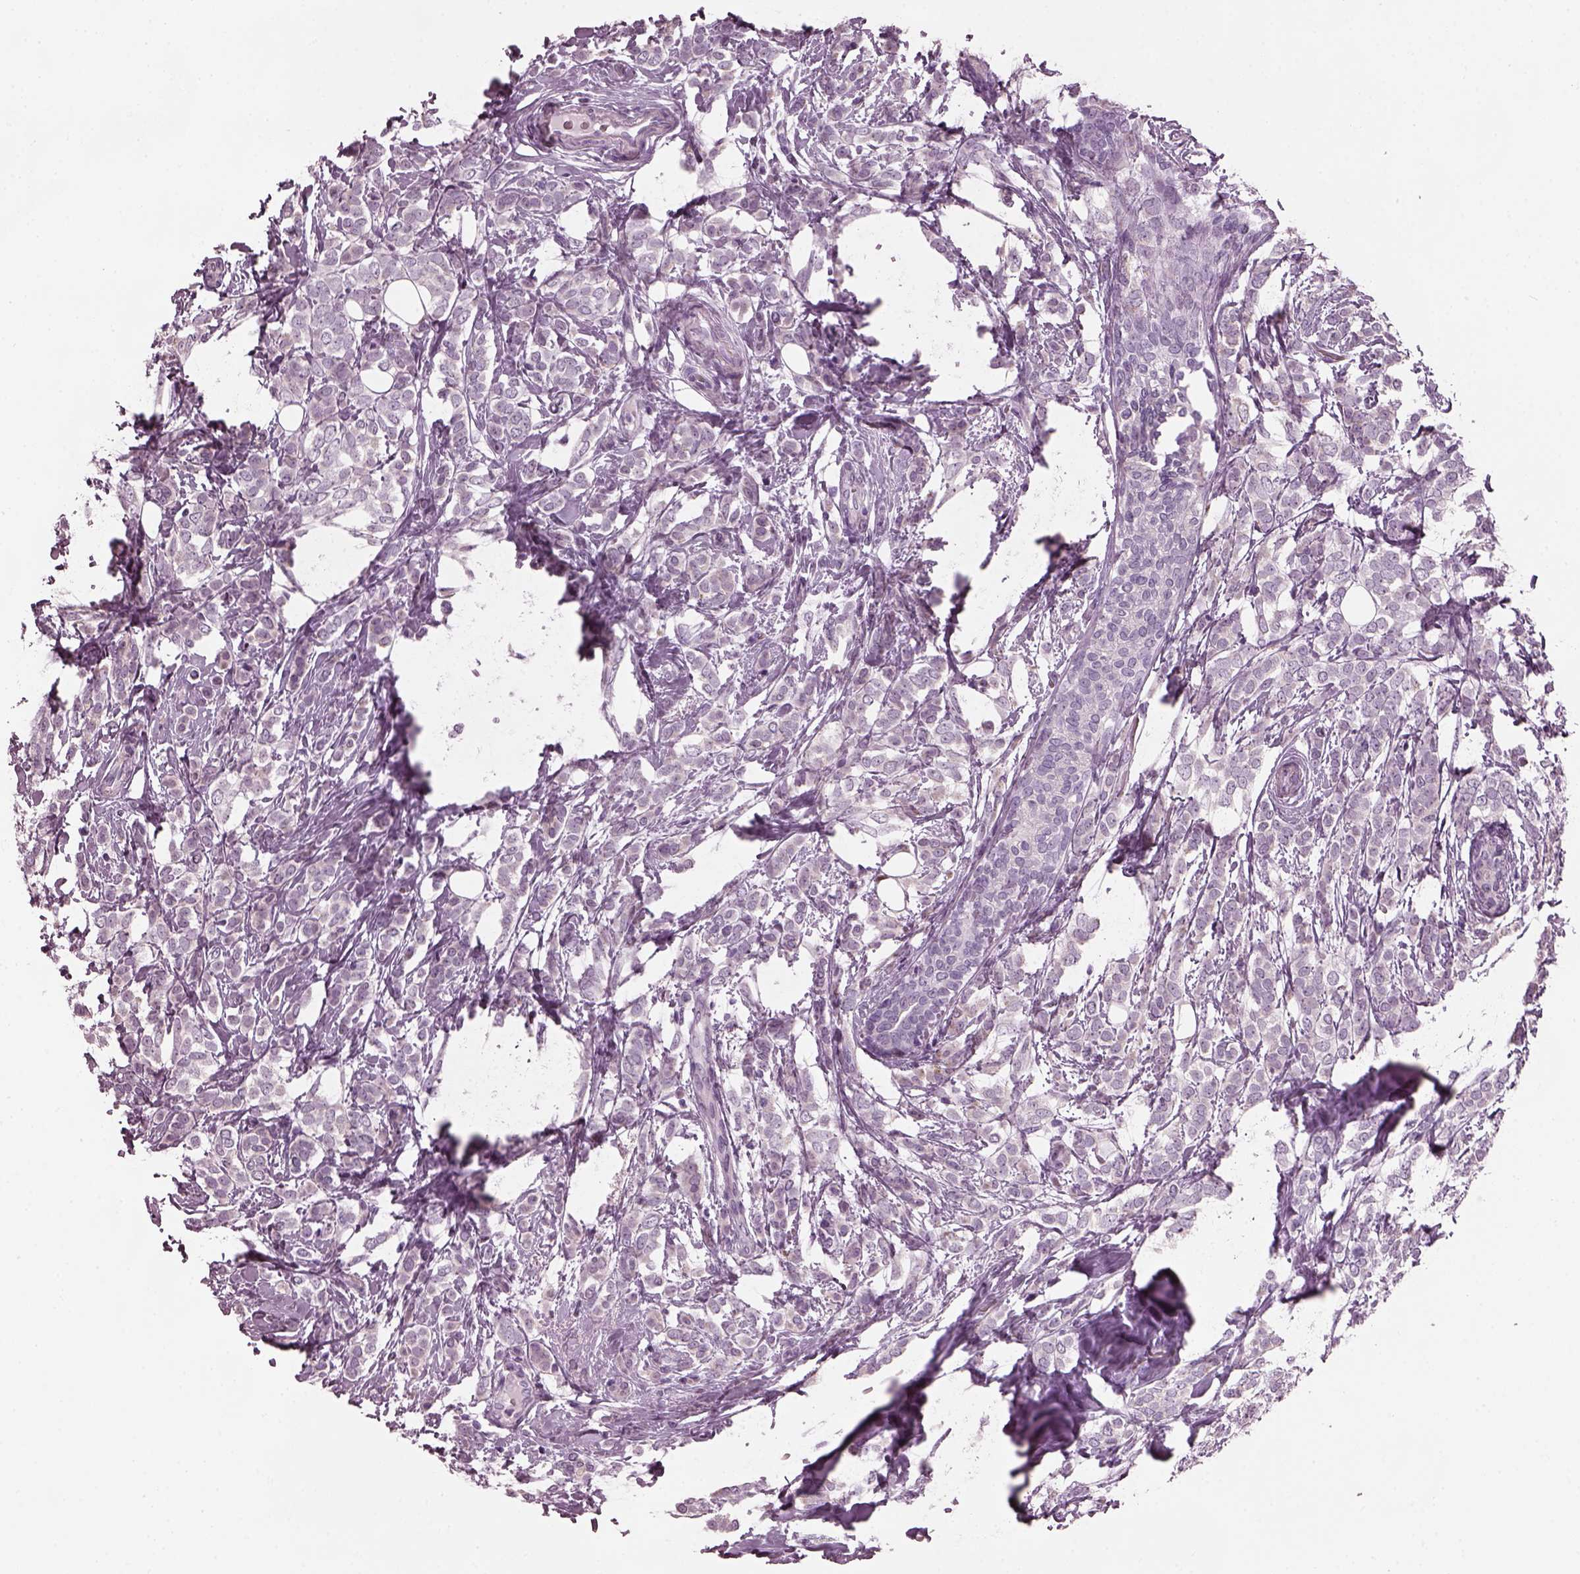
{"staining": {"intensity": "negative", "quantity": "none", "location": "none"}, "tissue": "breast cancer", "cell_type": "Tumor cells", "image_type": "cancer", "snomed": [{"axis": "morphology", "description": "Lobular carcinoma"}, {"axis": "topography", "description": "Breast"}], "caption": "Lobular carcinoma (breast) was stained to show a protein in brown. There is no significant staining in tumor cells.", "gene": "PRR9", "patient": {"sex": "female", "age": 49}}